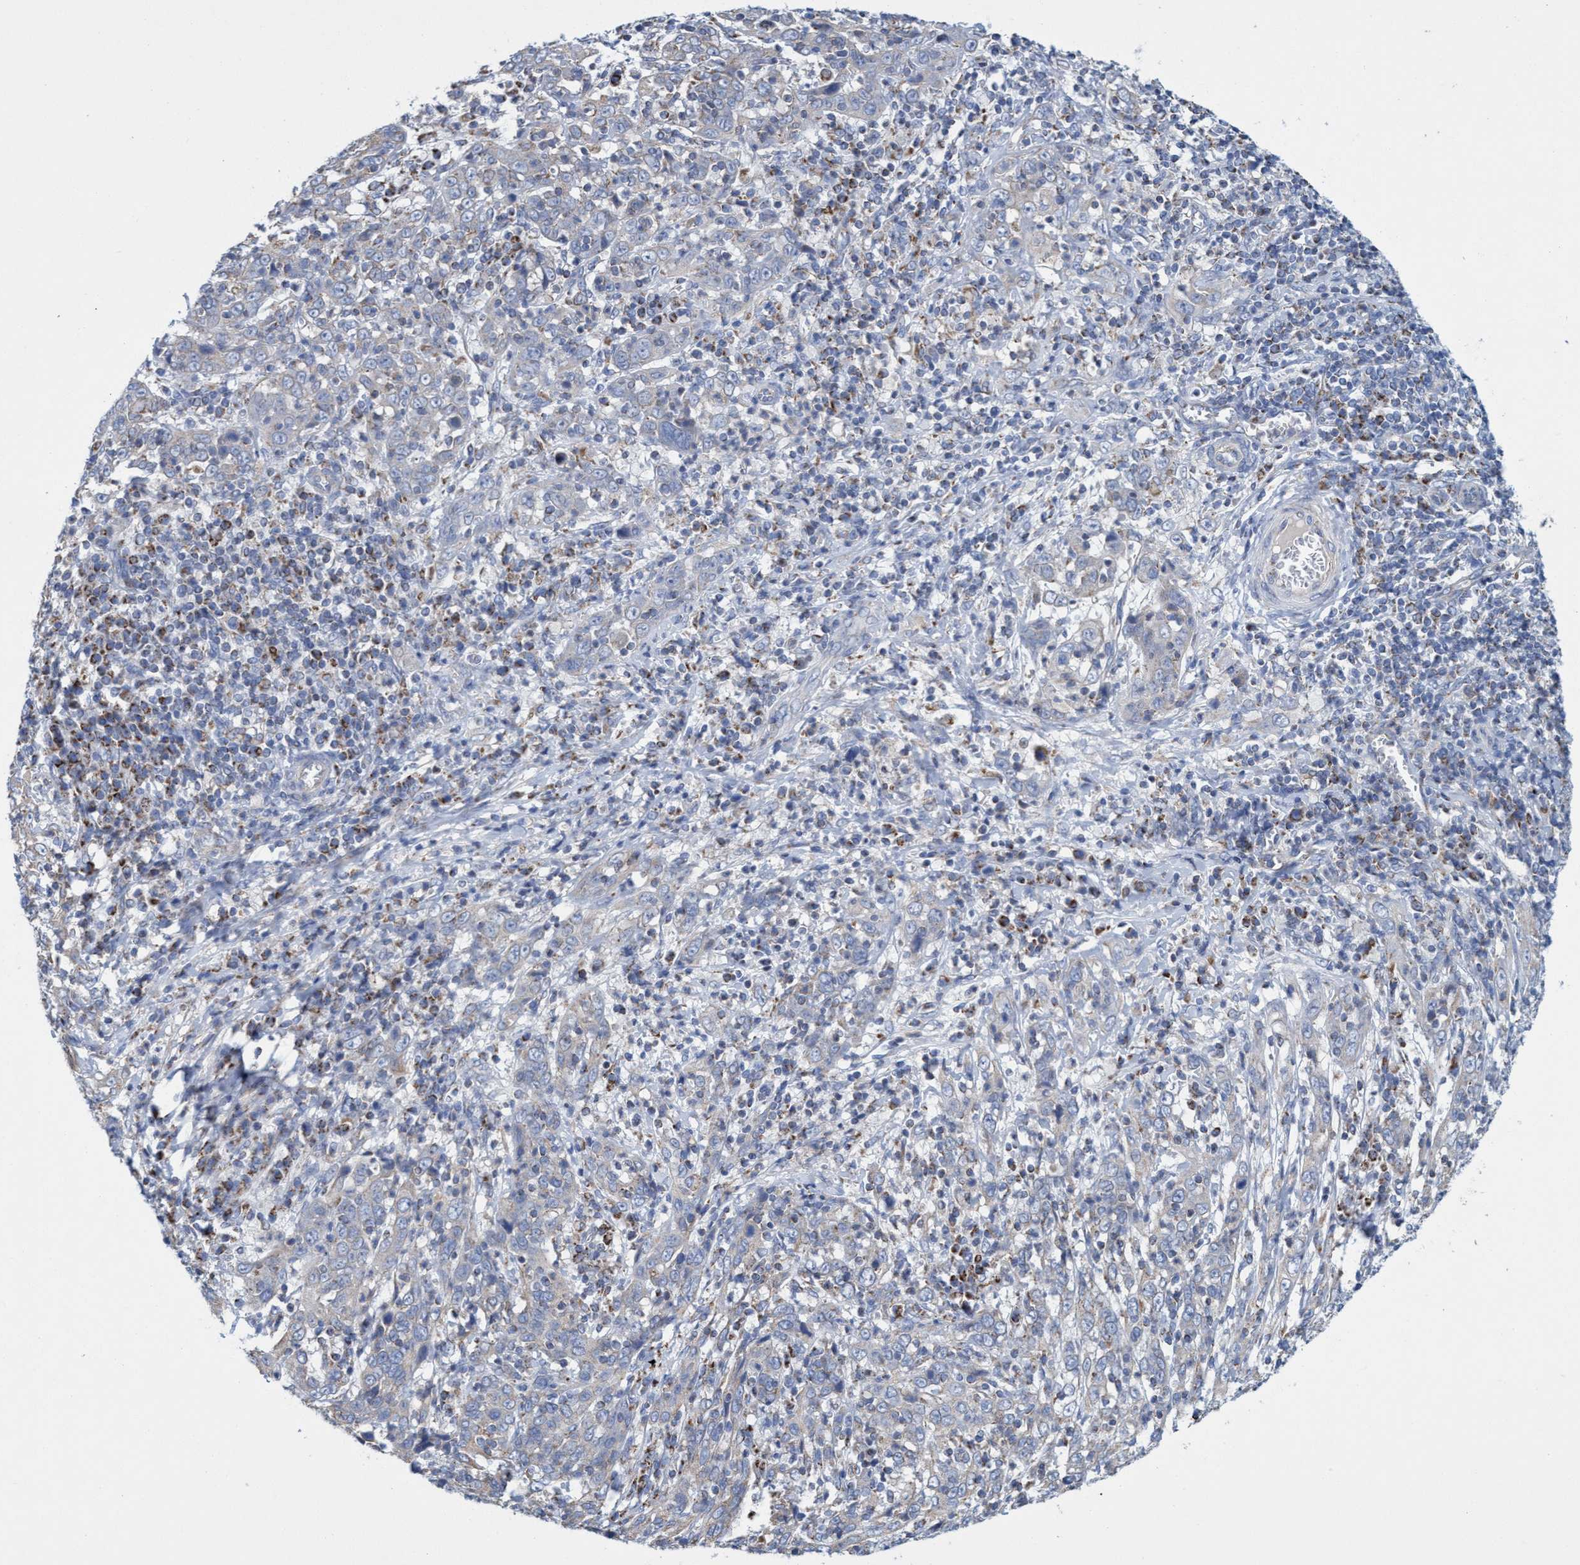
{"staining": {"intensity": "negative", "quantity": "none", "location": "none"}, "tissue": "cervical cancer", "cell_type": "Tumor cells", "image_type": "cancer", "snomed": [{"axis": "morphology", "description": "Squamous cell carcinoma, NOS"}, {"axis": "topography", "description": "Cervix"}], "caption": "Tumor cells are negative for brown protein staining in cervical squamous cell carcinoma. Brightfield microscopy of immunohistochemistry stained with DAB (3,3'-diaminobenzidine) (brown) and hematoxylin (blue), captured at high magnification.", "gene": "ZNF750", "patient": {"sex": "female", "age": 46}}